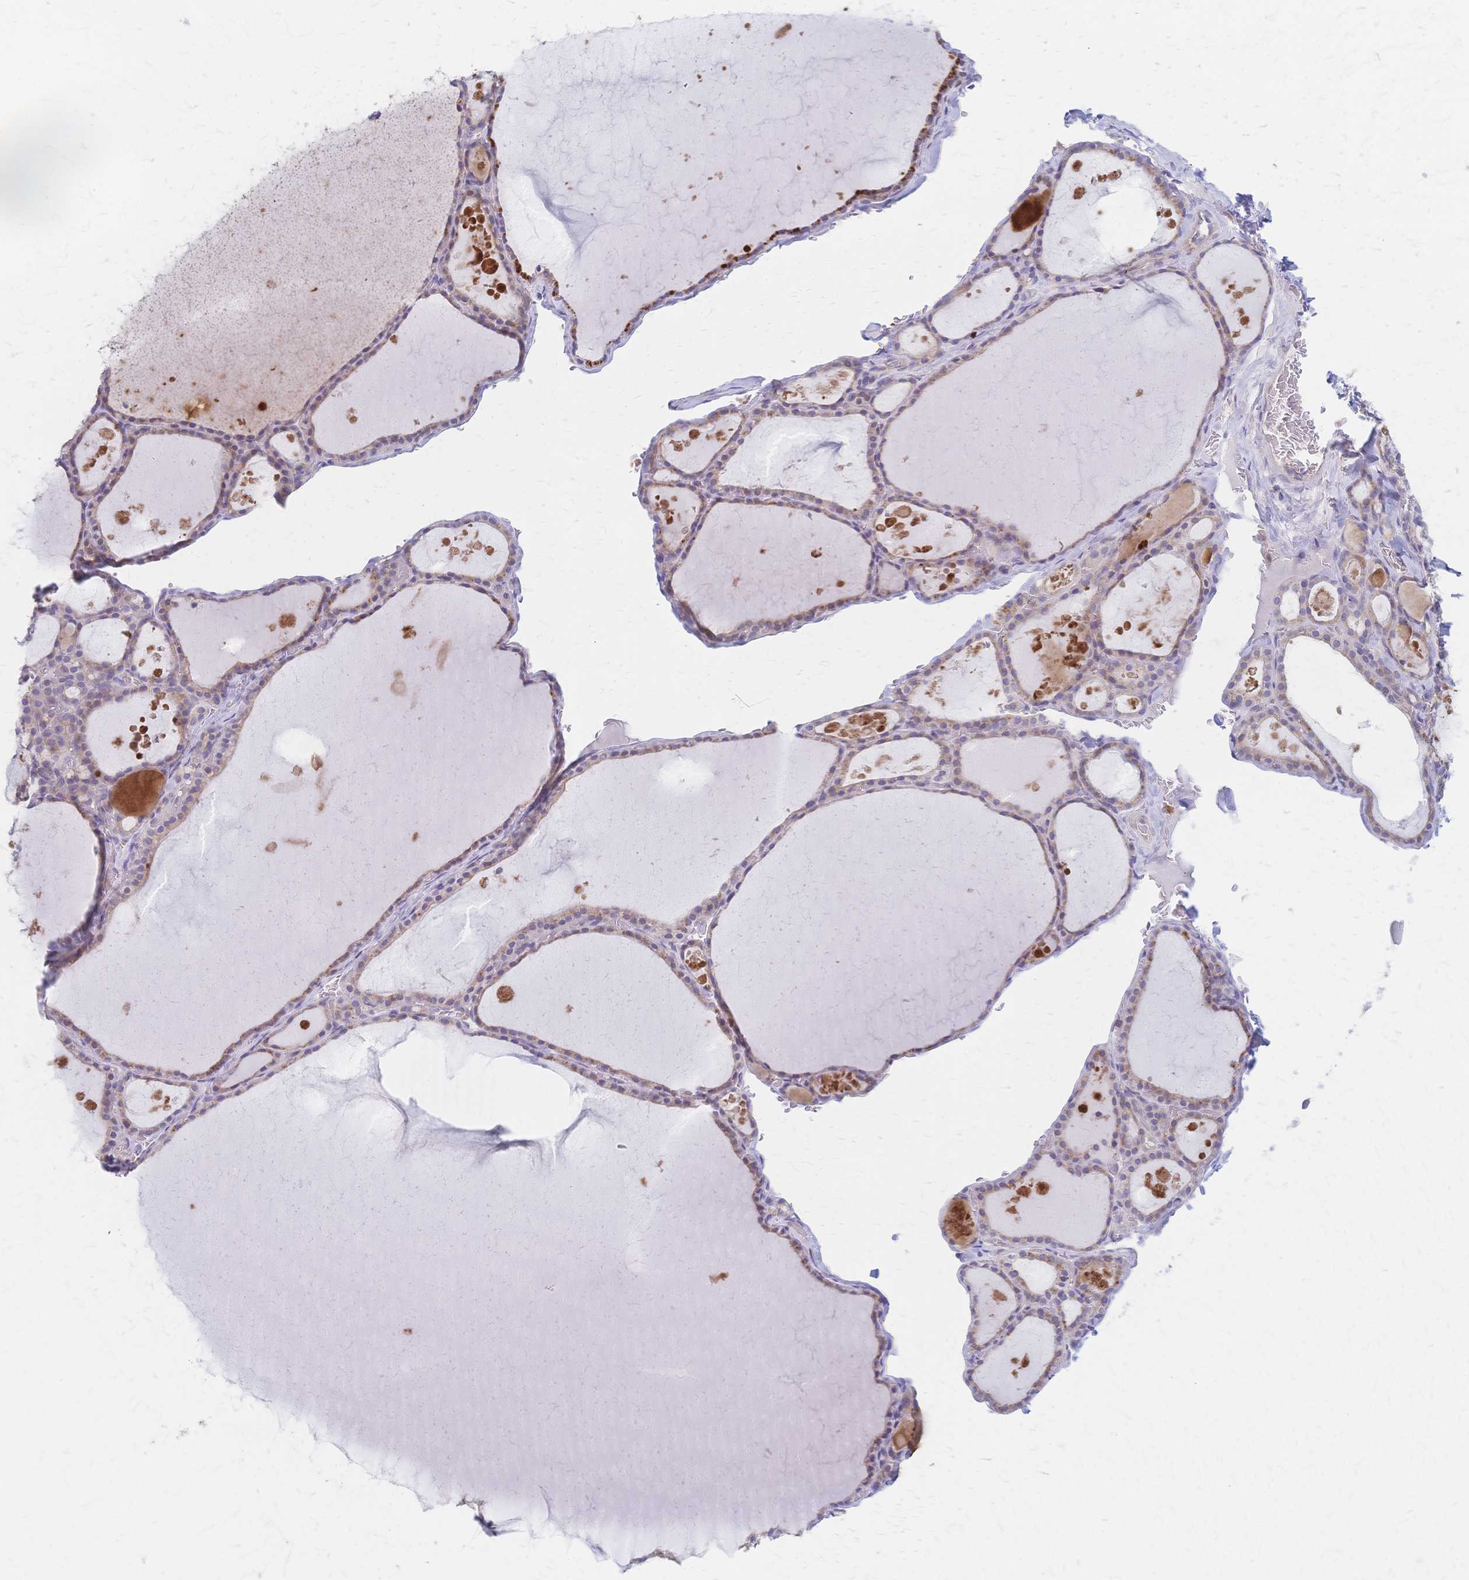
{"staining": {"intensity": "moderate", "quantity": "<25%", "location": "cytoplasmic/membranous"}, "tissue": "thyroid gland", "cell_type": "Glandular cells", "image_type": "normal", "snomed": [{"axis": "morphology", "description": "Normal tissue, NOS"}, {"axis": "topography", "description": "Thyroid gland"}], "caption": "Moderate cytoplasmic/membranous staining for a protein is present in approximately <25% of glandular cells of normal thyroid gland using IHC.", "gene": "CYB5A", "patient": {"sex": "male", "age": 56}}